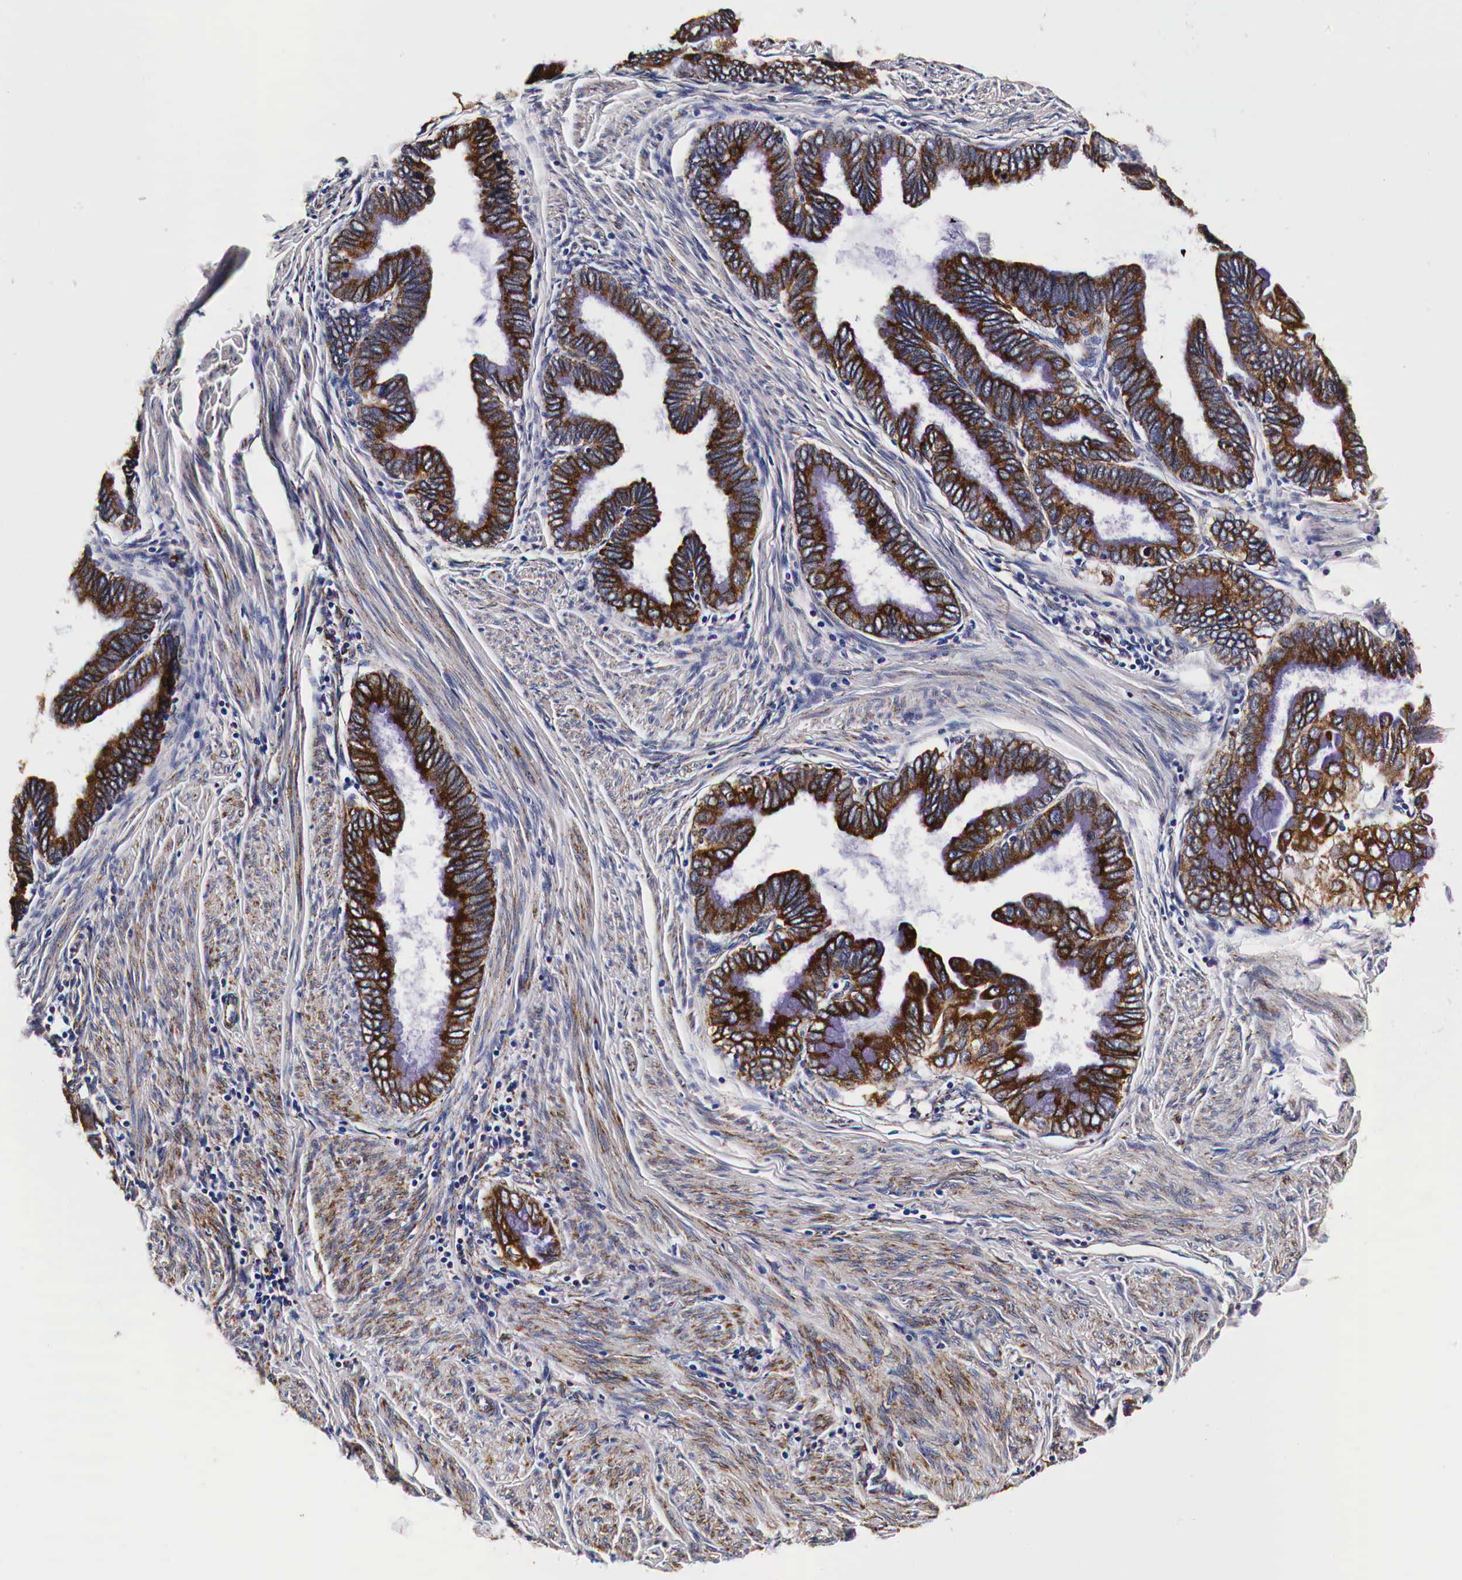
{"staining": {"intensity": "moderate", "quantity": ">75%", "location": "cytoplasmic/membranous"}, "tissue": "cervical cancer", "cell_type": "Tumor cells", "image_type": "cancer", "snomed": [{"axis": "morphology", "description": "Adenocarcinoma, NOS"}, {"axis": "topography", "description": "Cervix"}], "caption": "A brown stain labels moderate cytoplasmic/membranous expression of a protein in human cervical cancer tumor cells. (DAB = brown stain, brightfield microscopy at high magnification).", "gene": "CKAP4", "patient": {"sex": "female", "age": 49}}